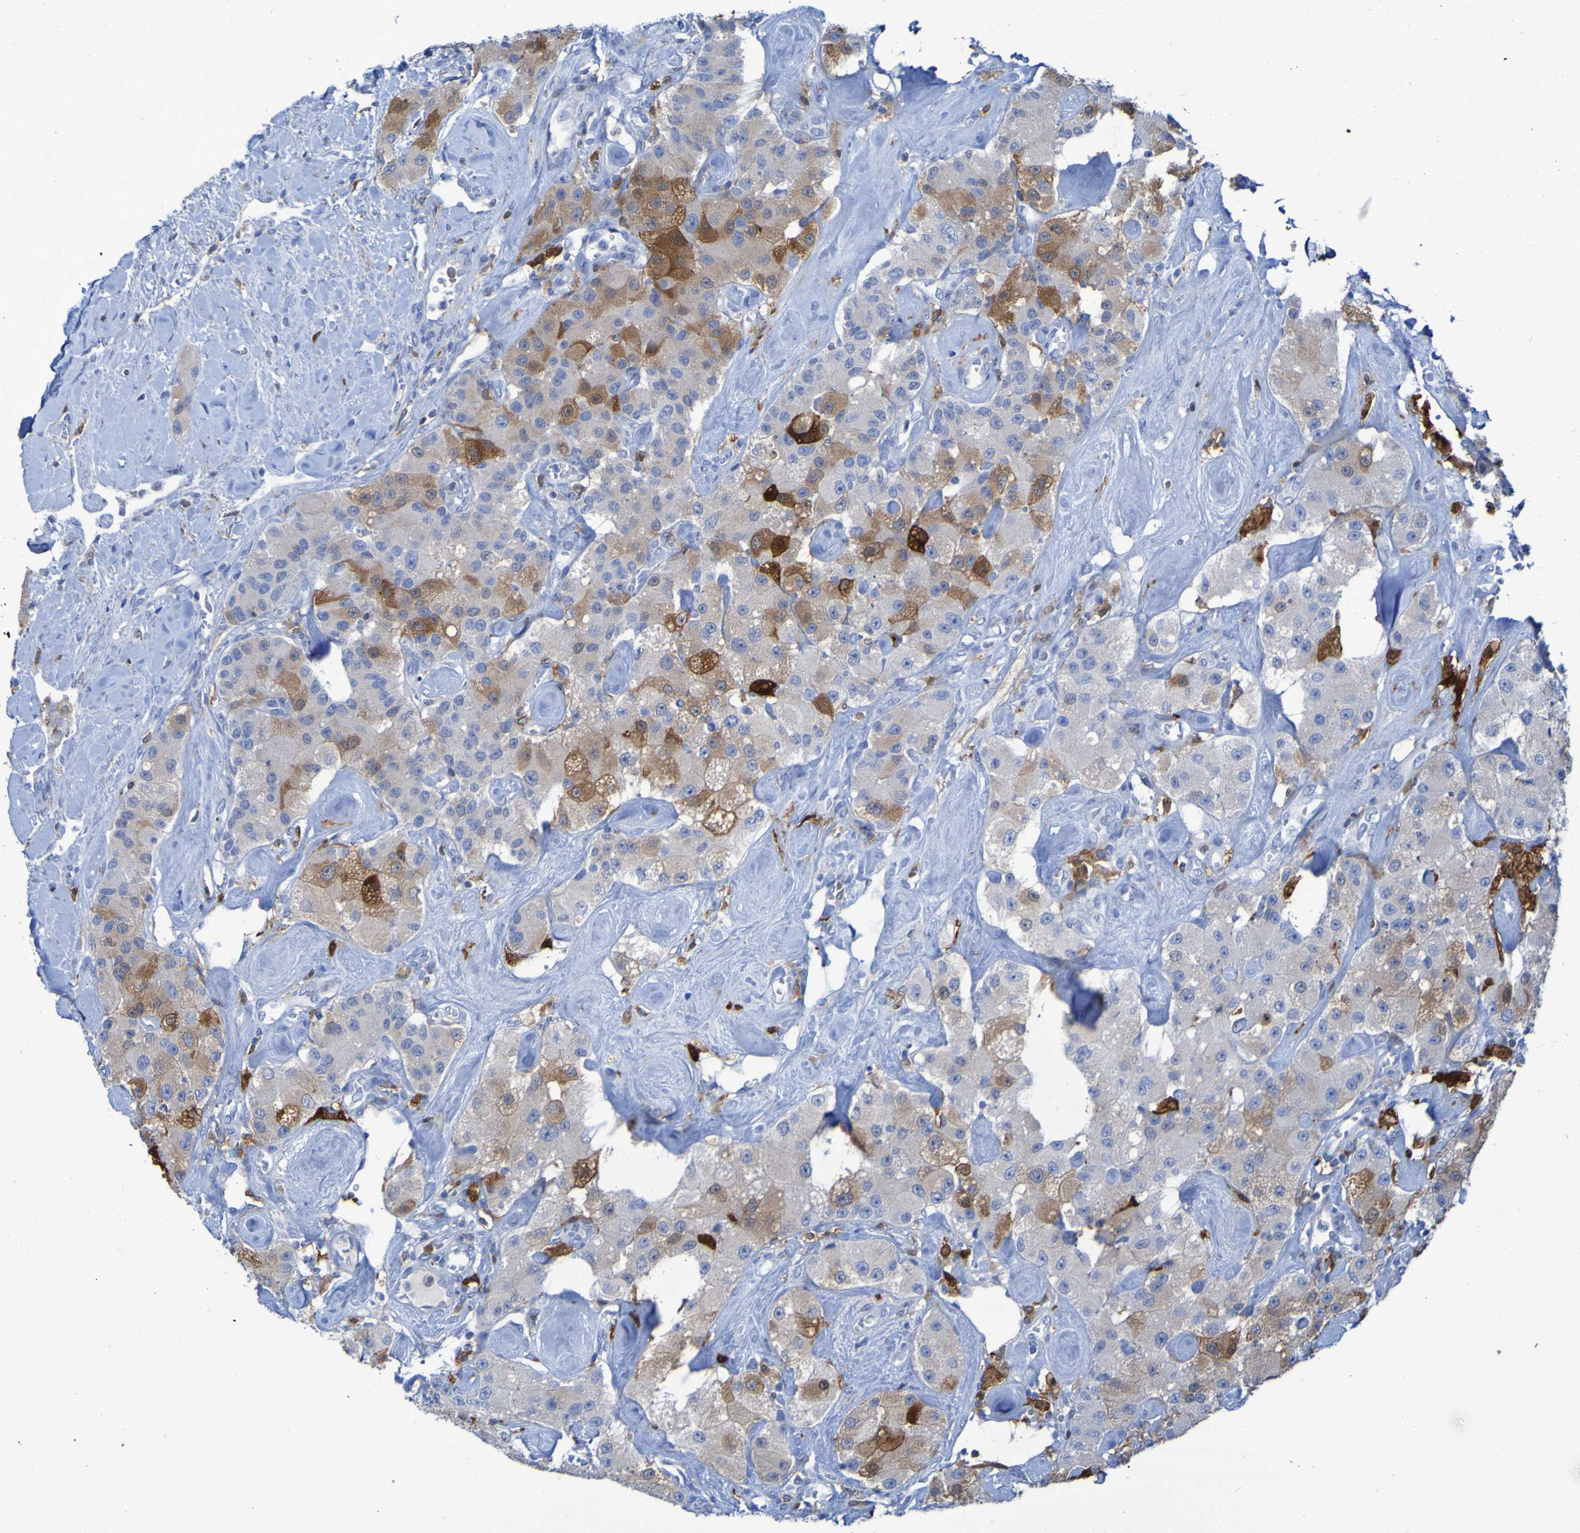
{"staining": {"intensity": "moderate", "quantity": "<25%", "location": "cytoplasmic/membranous"}, "tissue": "carcinoid", "cell_type": "Tumor cells", "image_type": "cancer", "snomed": [{"axis": "morphology", "description": "Carcinoid, malignant, NOS"}, {"axis": "topography", "description": "Pancreas"}], "caption": "Tumor cells show moderate cytoplasmic/membranous expression in about <25% of cells in carcinoid (malignant).", "gene": "MPPE1", "patient": {"sex": "male", "age": 41}}